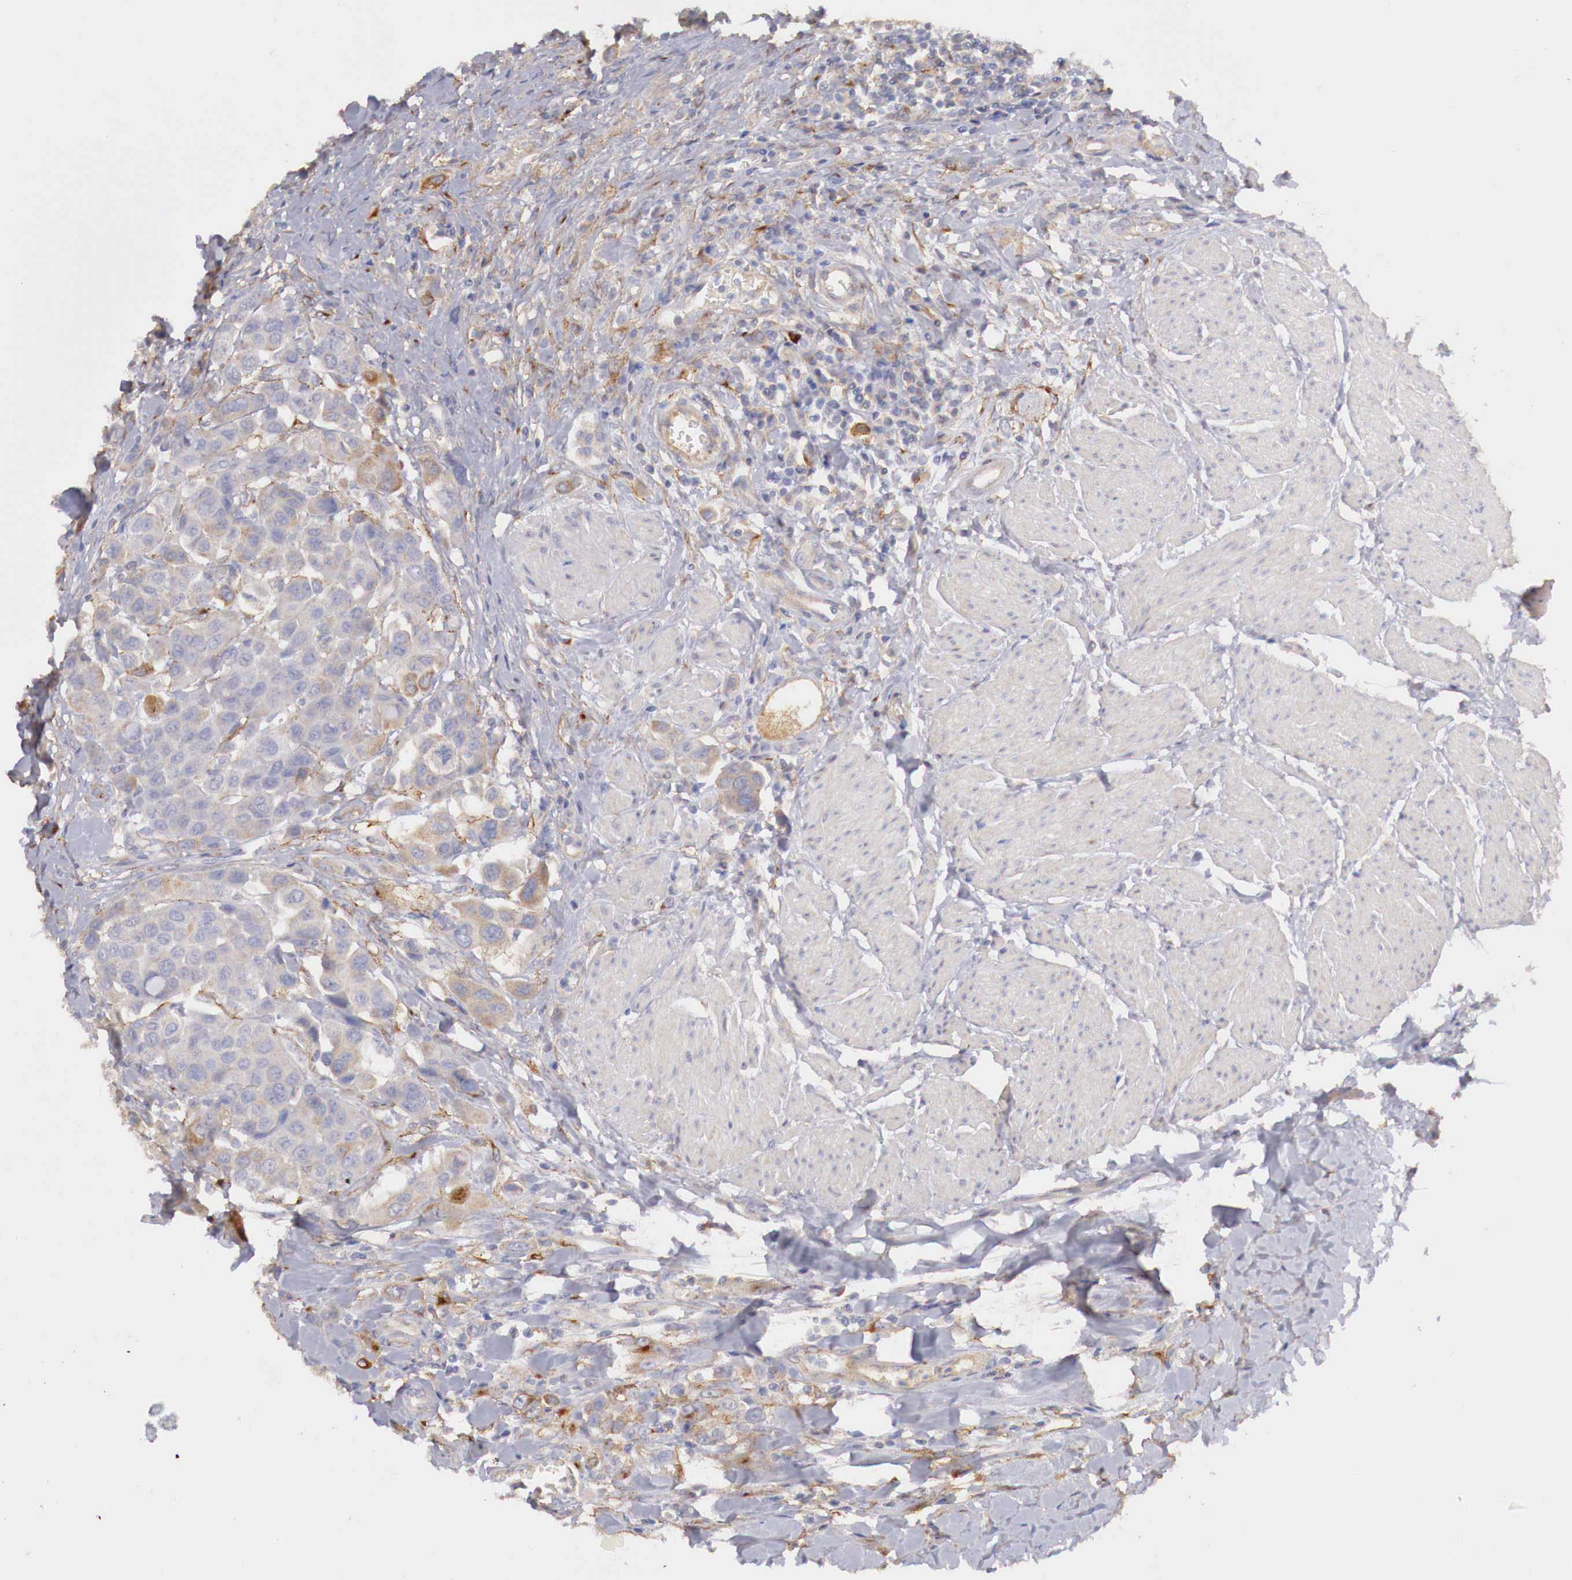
{"staining": {"intensity": "moderate", "quantity": "25%-75%", "location": "cytoplasmic/membranous"}, "tissue": "urothelial cancer", "cell_type": "Tumor cells", "image_type": "cancer", "snomed": [{"axis": "morphology", "description": "Urothelial carcinoma, High grade"}, {"axis": "topography", "description": "Urinary bladder"}], "caption": "IHC staining of urothelial cancer, which exhibits medium levels of moderate cytoplasmic/membranous positivity in about 25%-75% of tumor cells indicating moderate cytoplasmic/membranous protein positivity. The staining was performed using DAB (brown) for protein detection and nuclei were counterstained in hematoxylin (blue).", "gene": "KLHDC7B", "patient": {"sex": "male", "age": 50}}